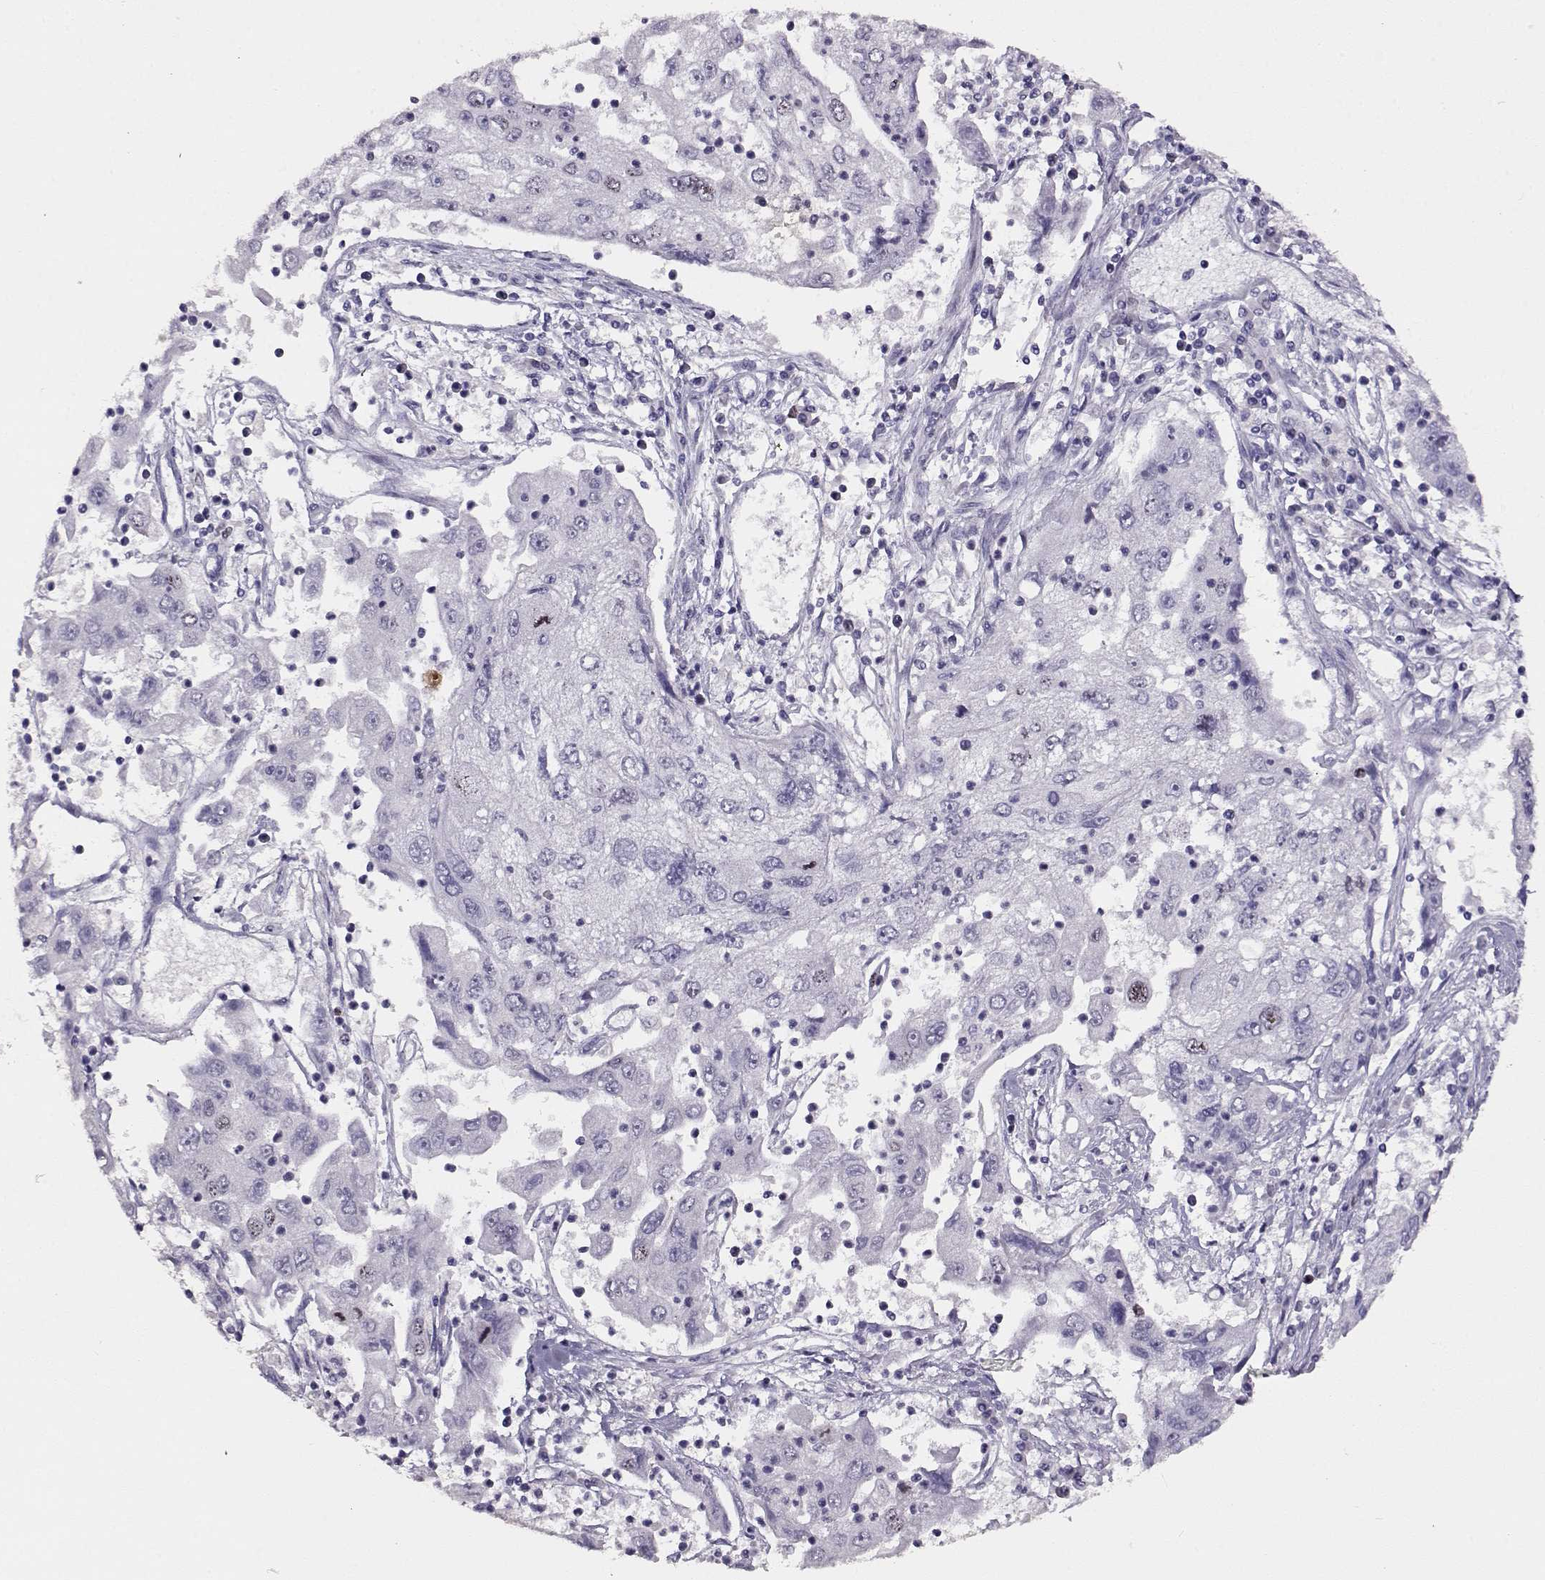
{"staining": {"intensity": "negative", "quantity": "none", "location": "none"}, "tissue": "cervical cancer", "cell_type": "Tumor cells", "image_type": "cancer", "snomed": [{"axis": "morphology", "description": "Squamous cell carcinoma, NOS"}, {"axis": "topography", "description": "Cervix"}], "caption": "Tumor cells are negative for brown protein staining in cervical cancer (squamous cell carcinoma).", "gene": "NPW", "patient": {"sex": "female", "age": 36}}